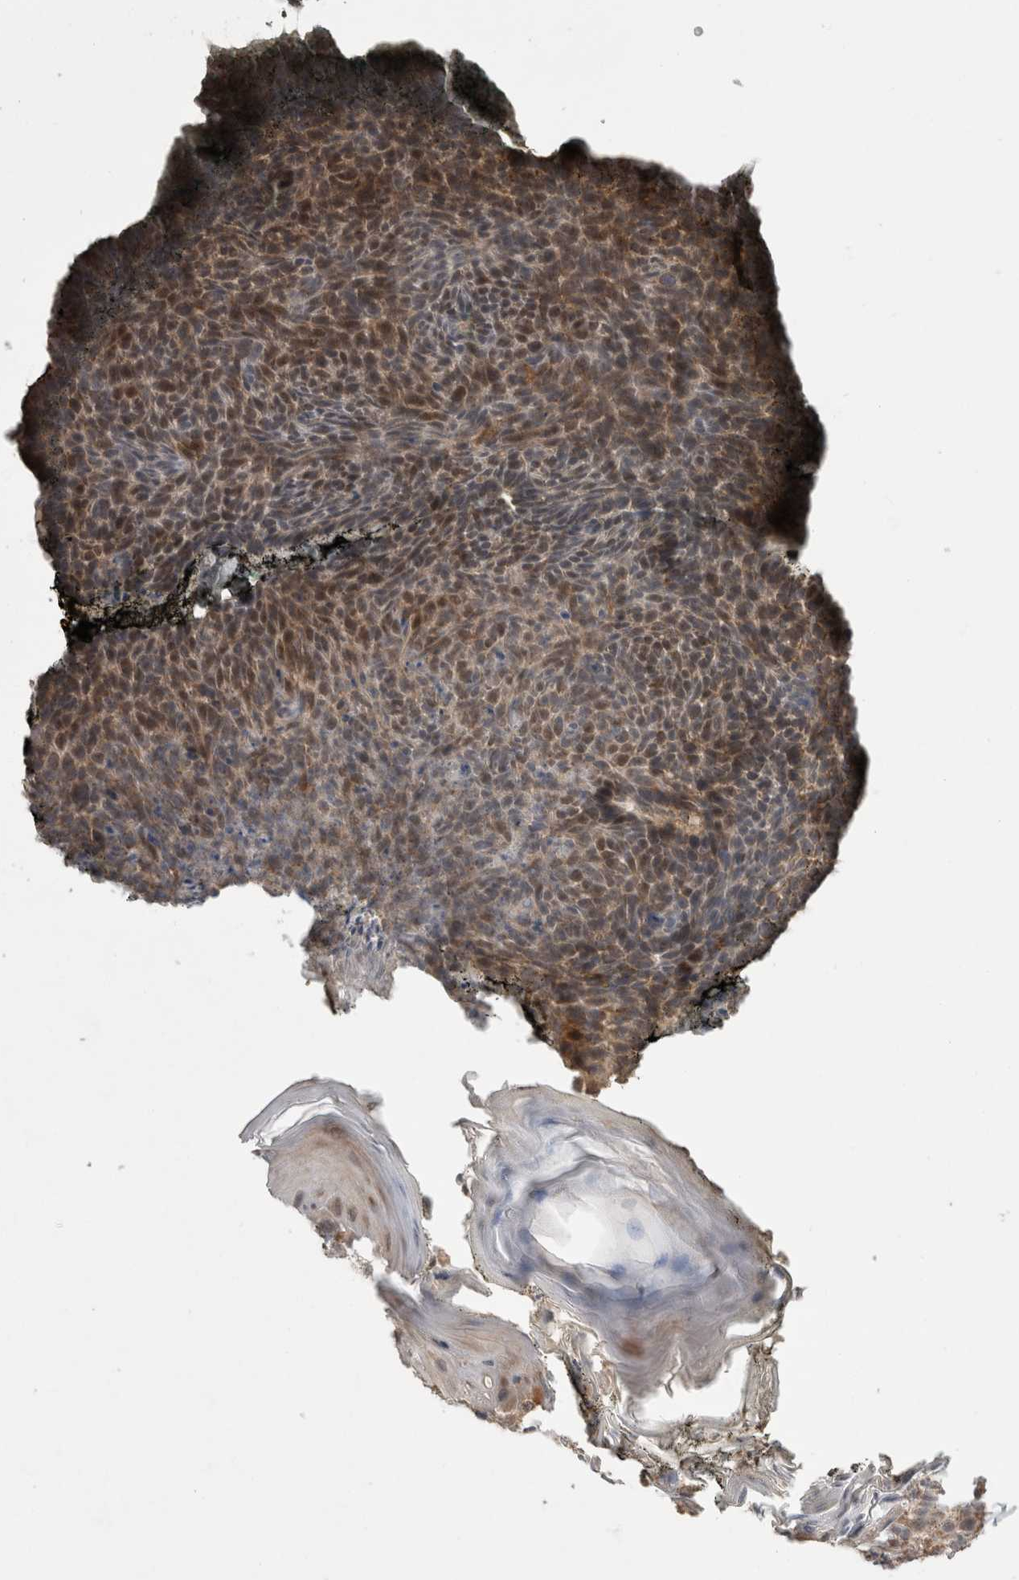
{"staining": {"intensity": "weak", "quantity": ">75%", "location": "cytoplasmic/membranous"}, "tissue": "skin cancer", "cell_type": "Tumor cells", "image_type": "cancer", "snomed": [{"axis": "morphology", "description": "Basal cell carcinoma"}, {"axis": "topography", "description": "Skin"}], "caption": "The micrograph demonstrates a brown stain indicating the presence of a protein in the cytoplasmic/membranous of tumor cells in skin cancer (basal cell carcinoma).", "gene": "KCNIP1", "patient": {"sex": "male", "age": 61}}